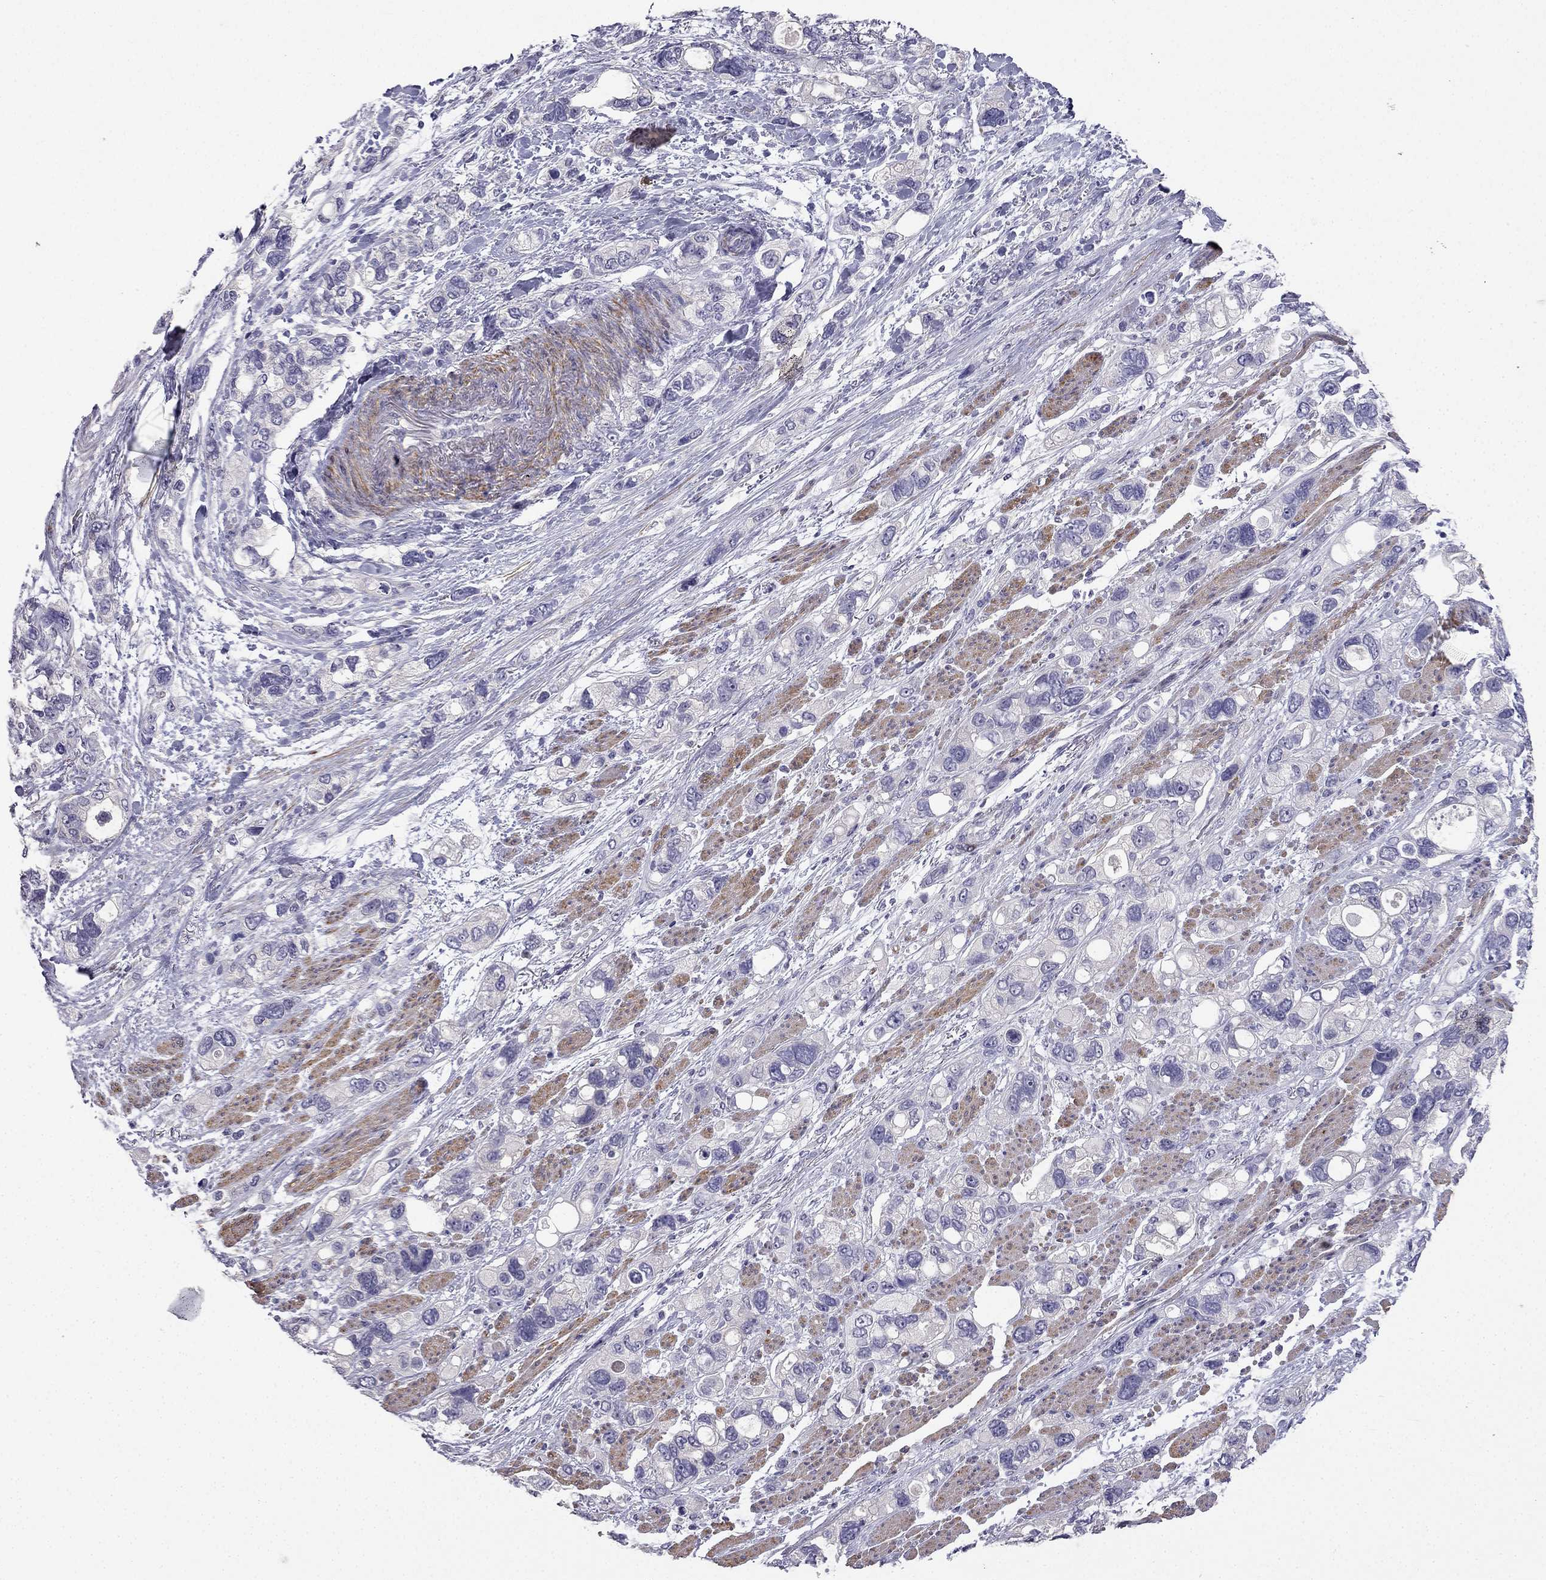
{"staining": {"intensity": "negative", "quantity": "none", "location": "none"}, "tissue": "stomach cancer", "cell_type": "Tumor cells", "image_type": "cancer", "snomed": [{"axis": "morphology", "description": "Adenocarcinoma, NOS"}, {"axis": "topography", "description": "Stomach, upper"}], "caption": "Immunohistochemical staining of stomach cancer shows no significant expression in tumor cells.", "gene": "C16orf89", "patient": {"sex": "female", "age": 81}}